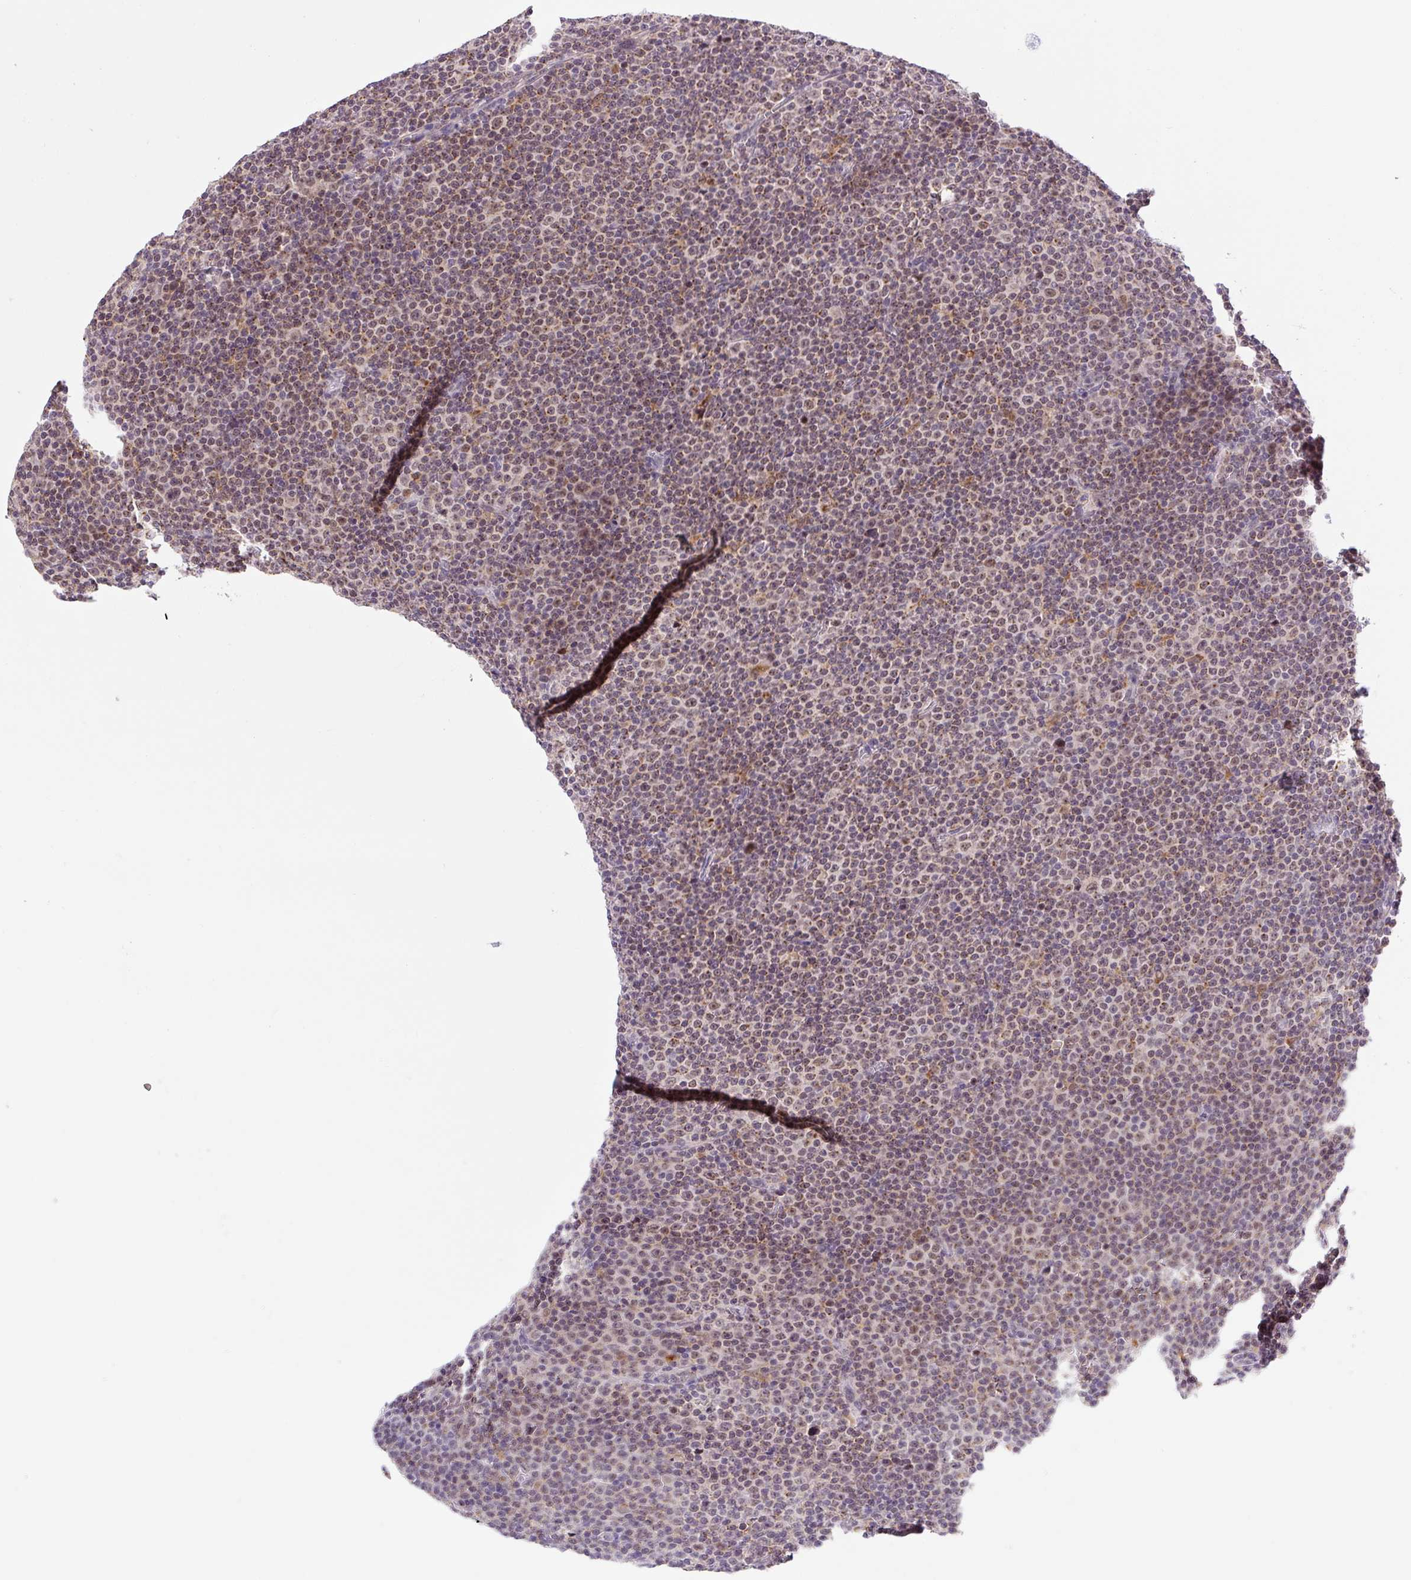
{"staining": {"intensity": "moderate", "quantity": "25%-75%", "location": "nuclear"}, "tissue": "lymphoma", "cell_type": "Tumor cells", "image_type": "cancer", "snomed": [{"axis": "morphology", "description": "Malignant lymphoma, non-Hodgkin's type, Low grade"}, {"axis": "topography", "description": "Lymph node"}], "caption": "Malignant lymphoma, non-Hodgkin's type (low-grade) stained for a protein shows moderate nuclear positivity in tumor cells.", "gene": "CEBPZOS", "patient": {"sex": "female", "age": 67}}